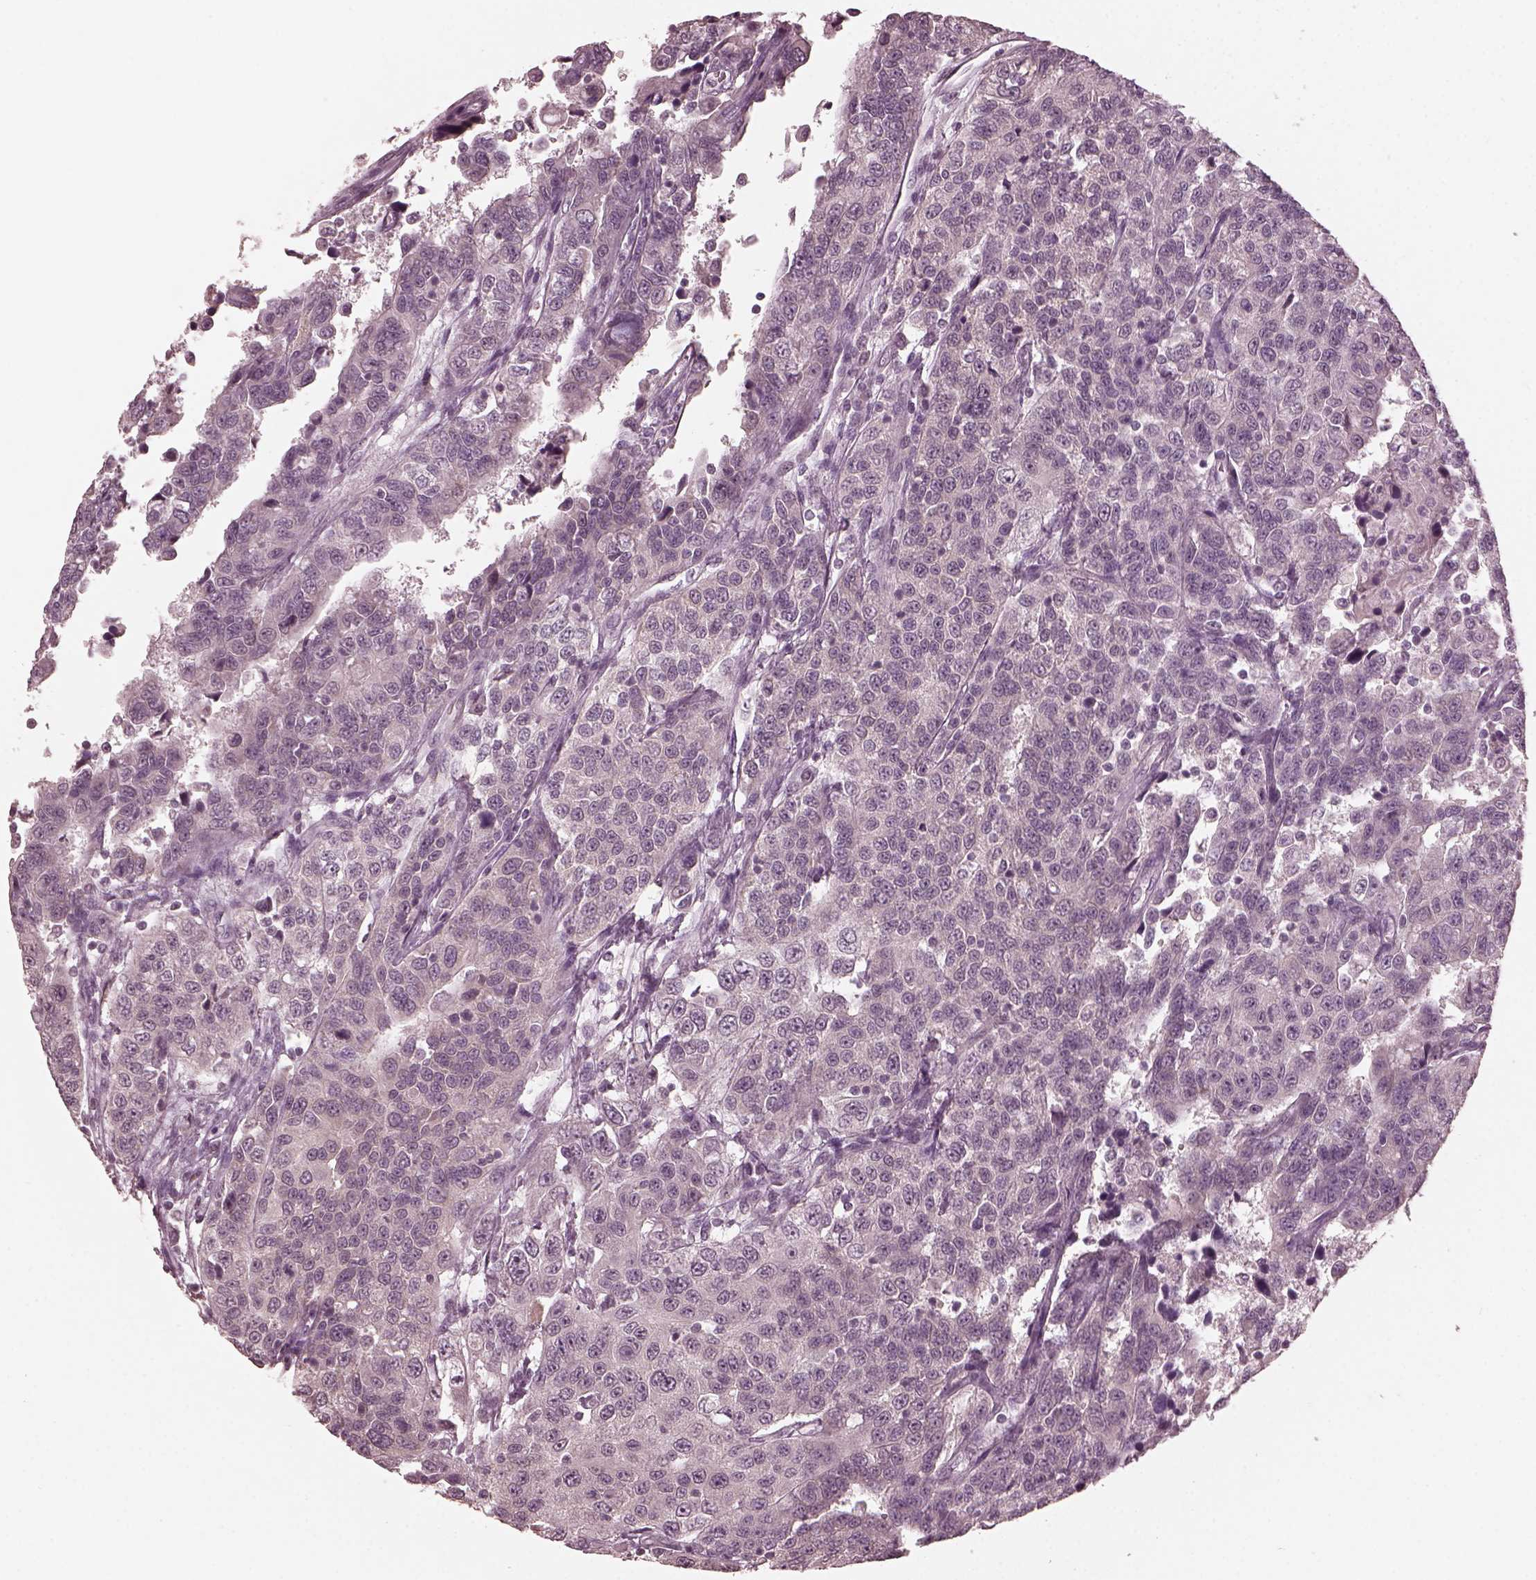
{"staining": {"intensity": "negative", "quantity": "none", "location": "none"}, "tissue": "urothelial cancer", "cell_type": "Tumor cells", "image_type": "cancer", "snomed": [{"axis": "morphology", "description": "Urothelial carcinoma, NOS"}, {"axis": "morphology", "description": "Urothelial carcinoma, High grade"}, {"axis": "topography", "description": "Urinary bladder"}], "caption": "The immunohistochemistry (IHC) photomicrograph has no significant staining in tumor cells of high-grade urothelial carcinoma tissue.", "gene": "RGS7", "patient": {"sex": "female", "age": 73}}